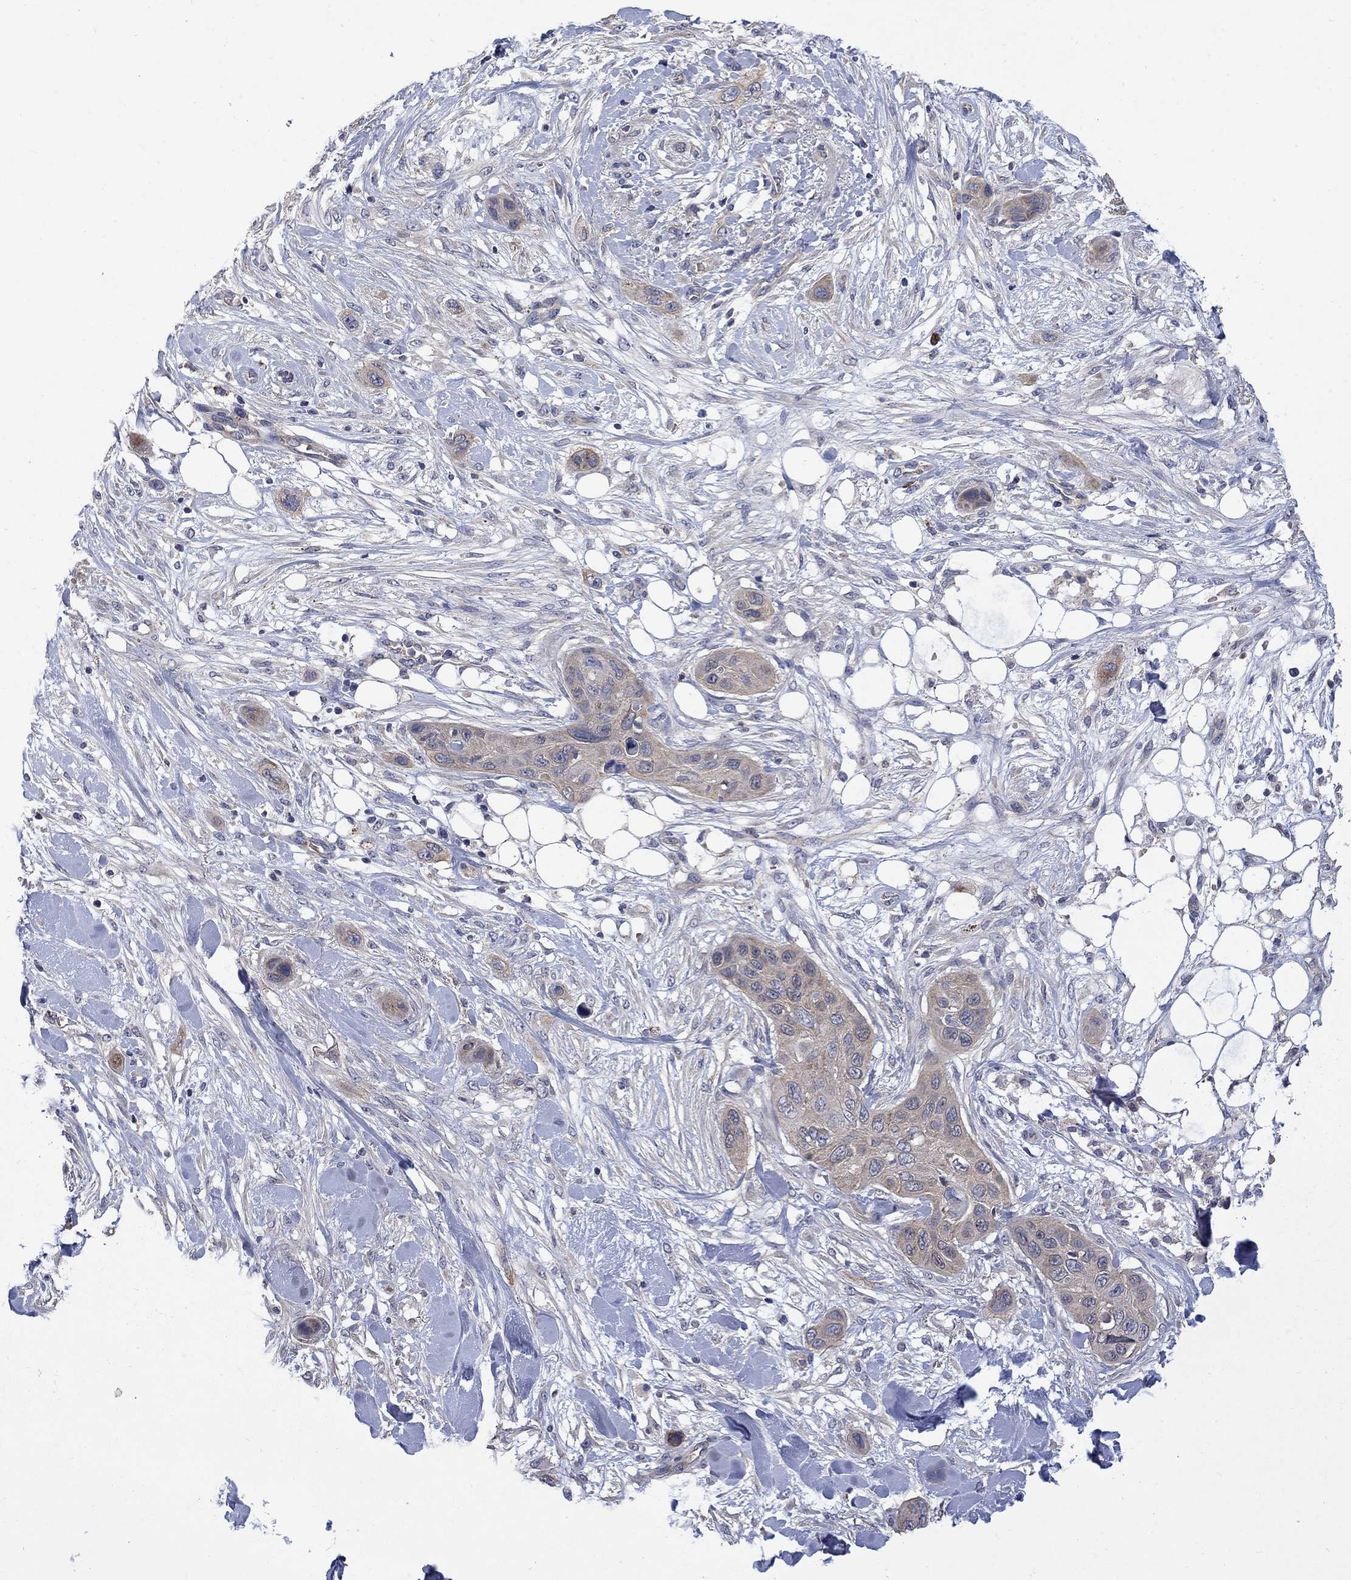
{"staining": {"intensity": "weak", "quantity": ">75%", "location": "cytoplasmic/membranous"}, "tissue": "skin cancer", "cell_type": "Tumor cells", "image_type": "cancer", "snomed": [{"axis": "morphology", "description": "Squamous cell carcinoma, NOS"}, {"axis": "topography", "description": "Skin"}], "caption": "This micrograph reveals immunohistochemistry staining of human skin squamous cell carcinoma, with low weak cytoplasmic/membranous staining in about >75% of tumor cells.", "gene": "HSPA12A", "patient": {"sex": "male", "age": 78}}